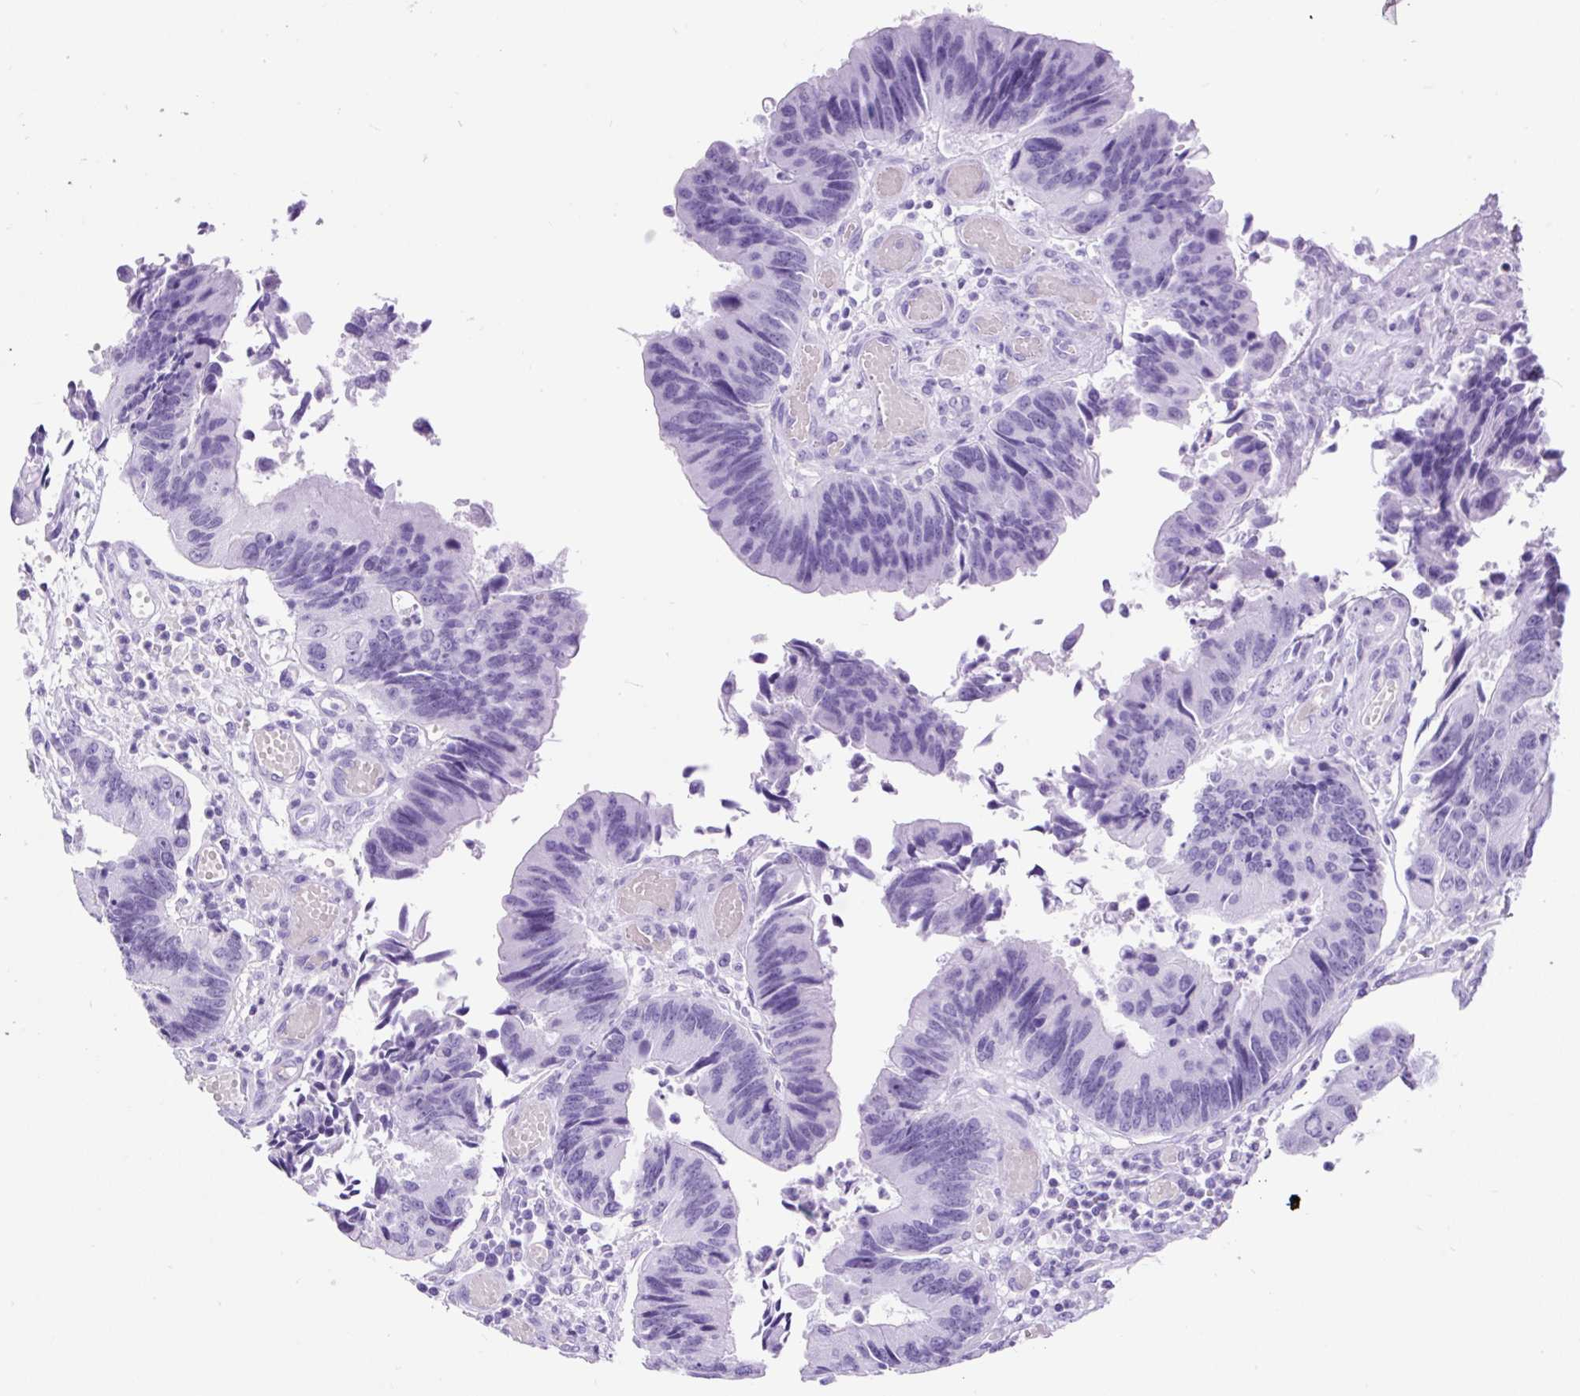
{"staining": {"intensity": "negative", "quantity": "none", "location": "none"}, "tissue": "colorectal cancer", "cell_type": "Tumor cells", "image_type": "cancer", "snomed": [{"axis": "morphology", "description": "Adenocarcinoma, NOS"}, {"axis": "topography", "description": "Colon"}], "caption": "Tumor cells are negative for protein expression in human colorectal cancer (adenocarcinoma). (DAB (3,3'-diaminobenzidine) IHC with hematoxylin counter stain).", "gene": "CEL", "patient": {"sex": "female", "age": 67}}